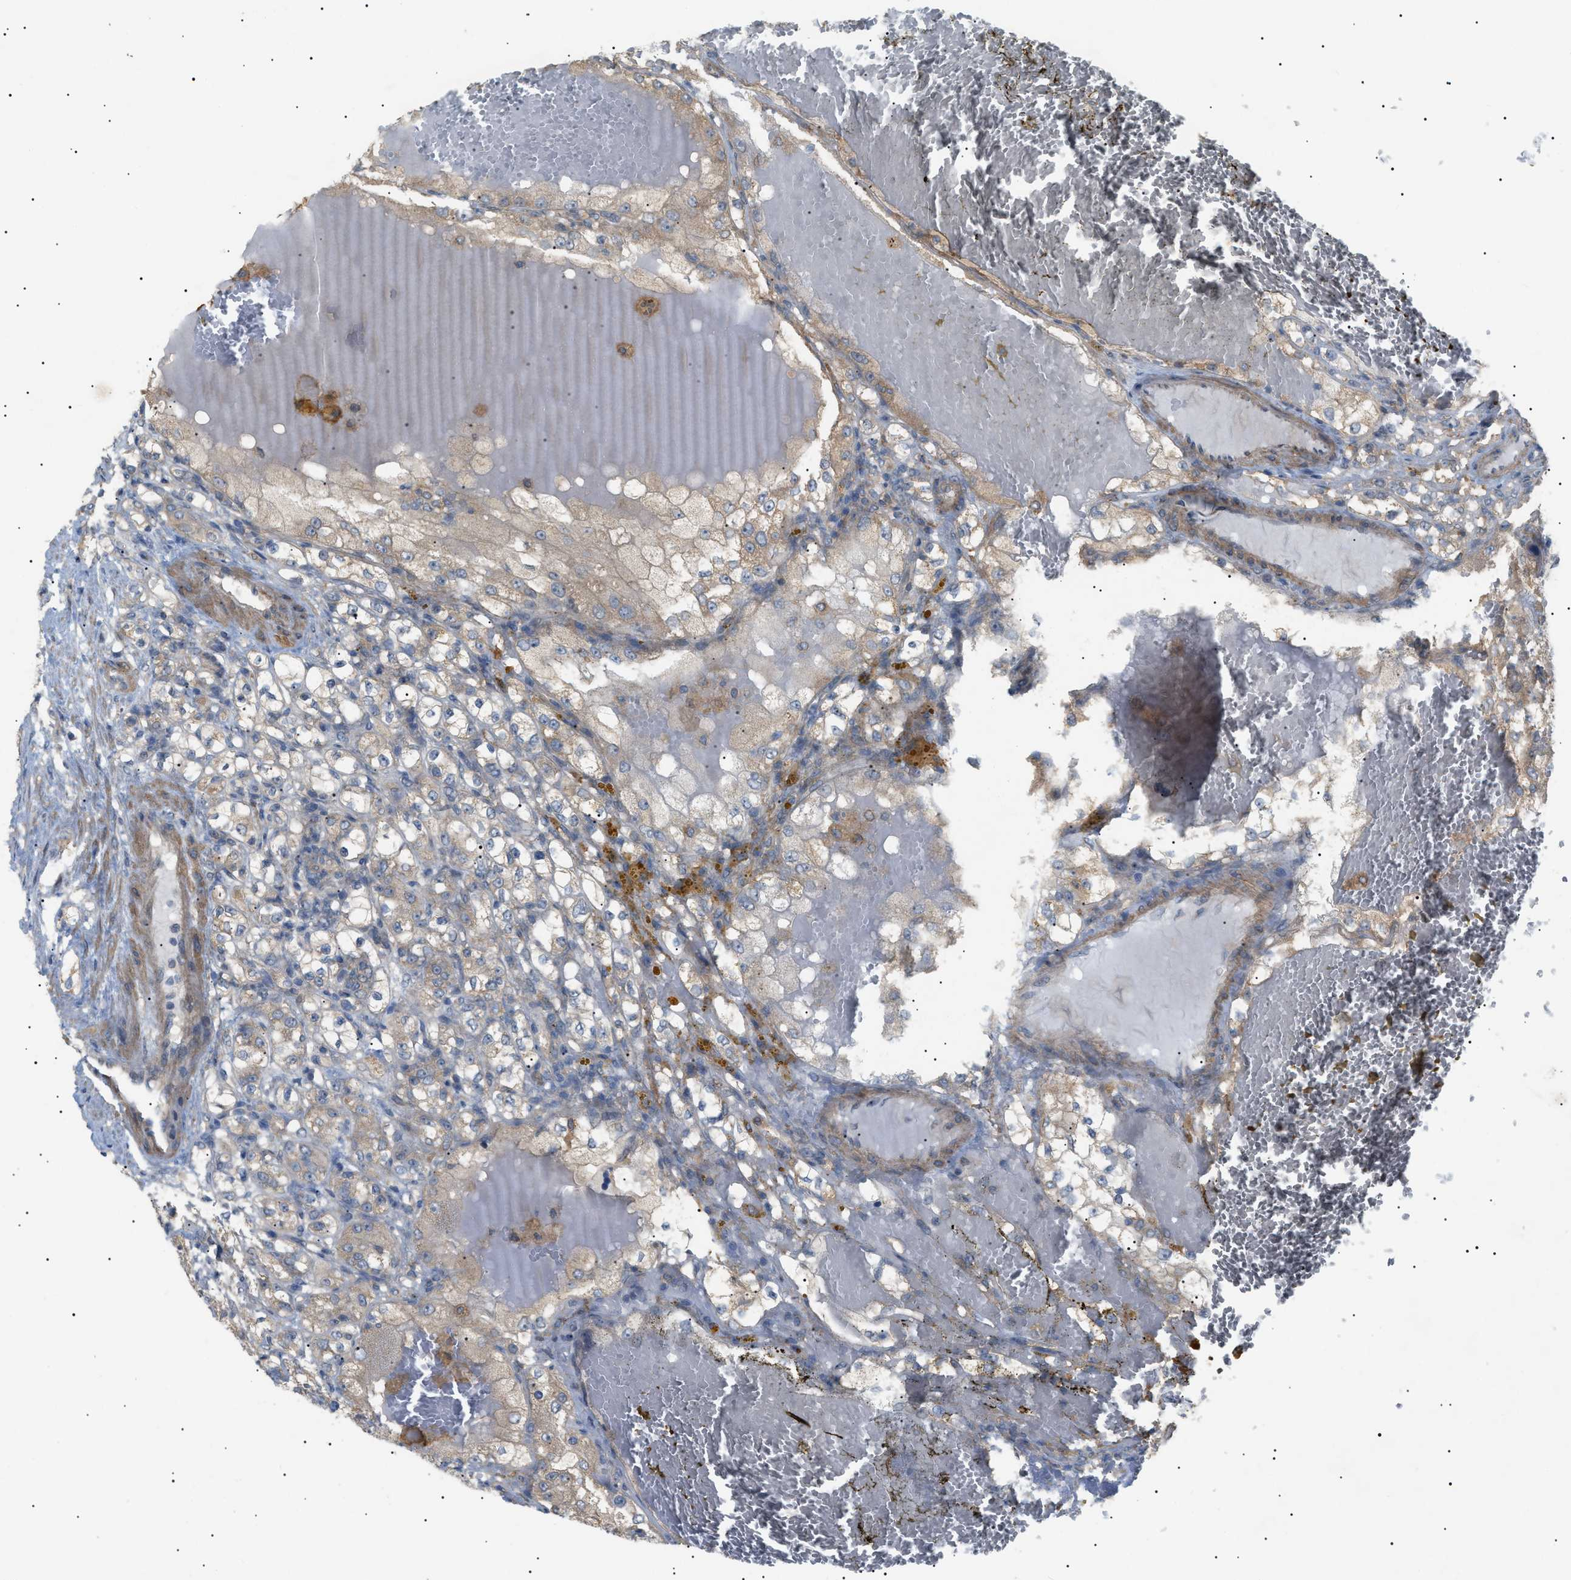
{"staining": {"intensity": "weak", "quantity": "25%-75%", "location": "cytoplasmic/membranous"}, "tissue": "renal cancer", "cell_type": "Tumor cells", "image_type": "cancer", "snomed": [{"axis": "morphology", "description": "Normal tissue, NOS"}, {"axis": "morphology", "description": "Adenocarcinoma, NOS"}, {"axis": "topography", "description": "Kidney"}], "caption": "The immunohistochemical stain labels weak cytoplasmic/membranous positivity in tumor cells of renal cancer (adenocarcinoma) tissue.", "gene": "IRS2", "patient": {"sex": "male", "age": 61}}